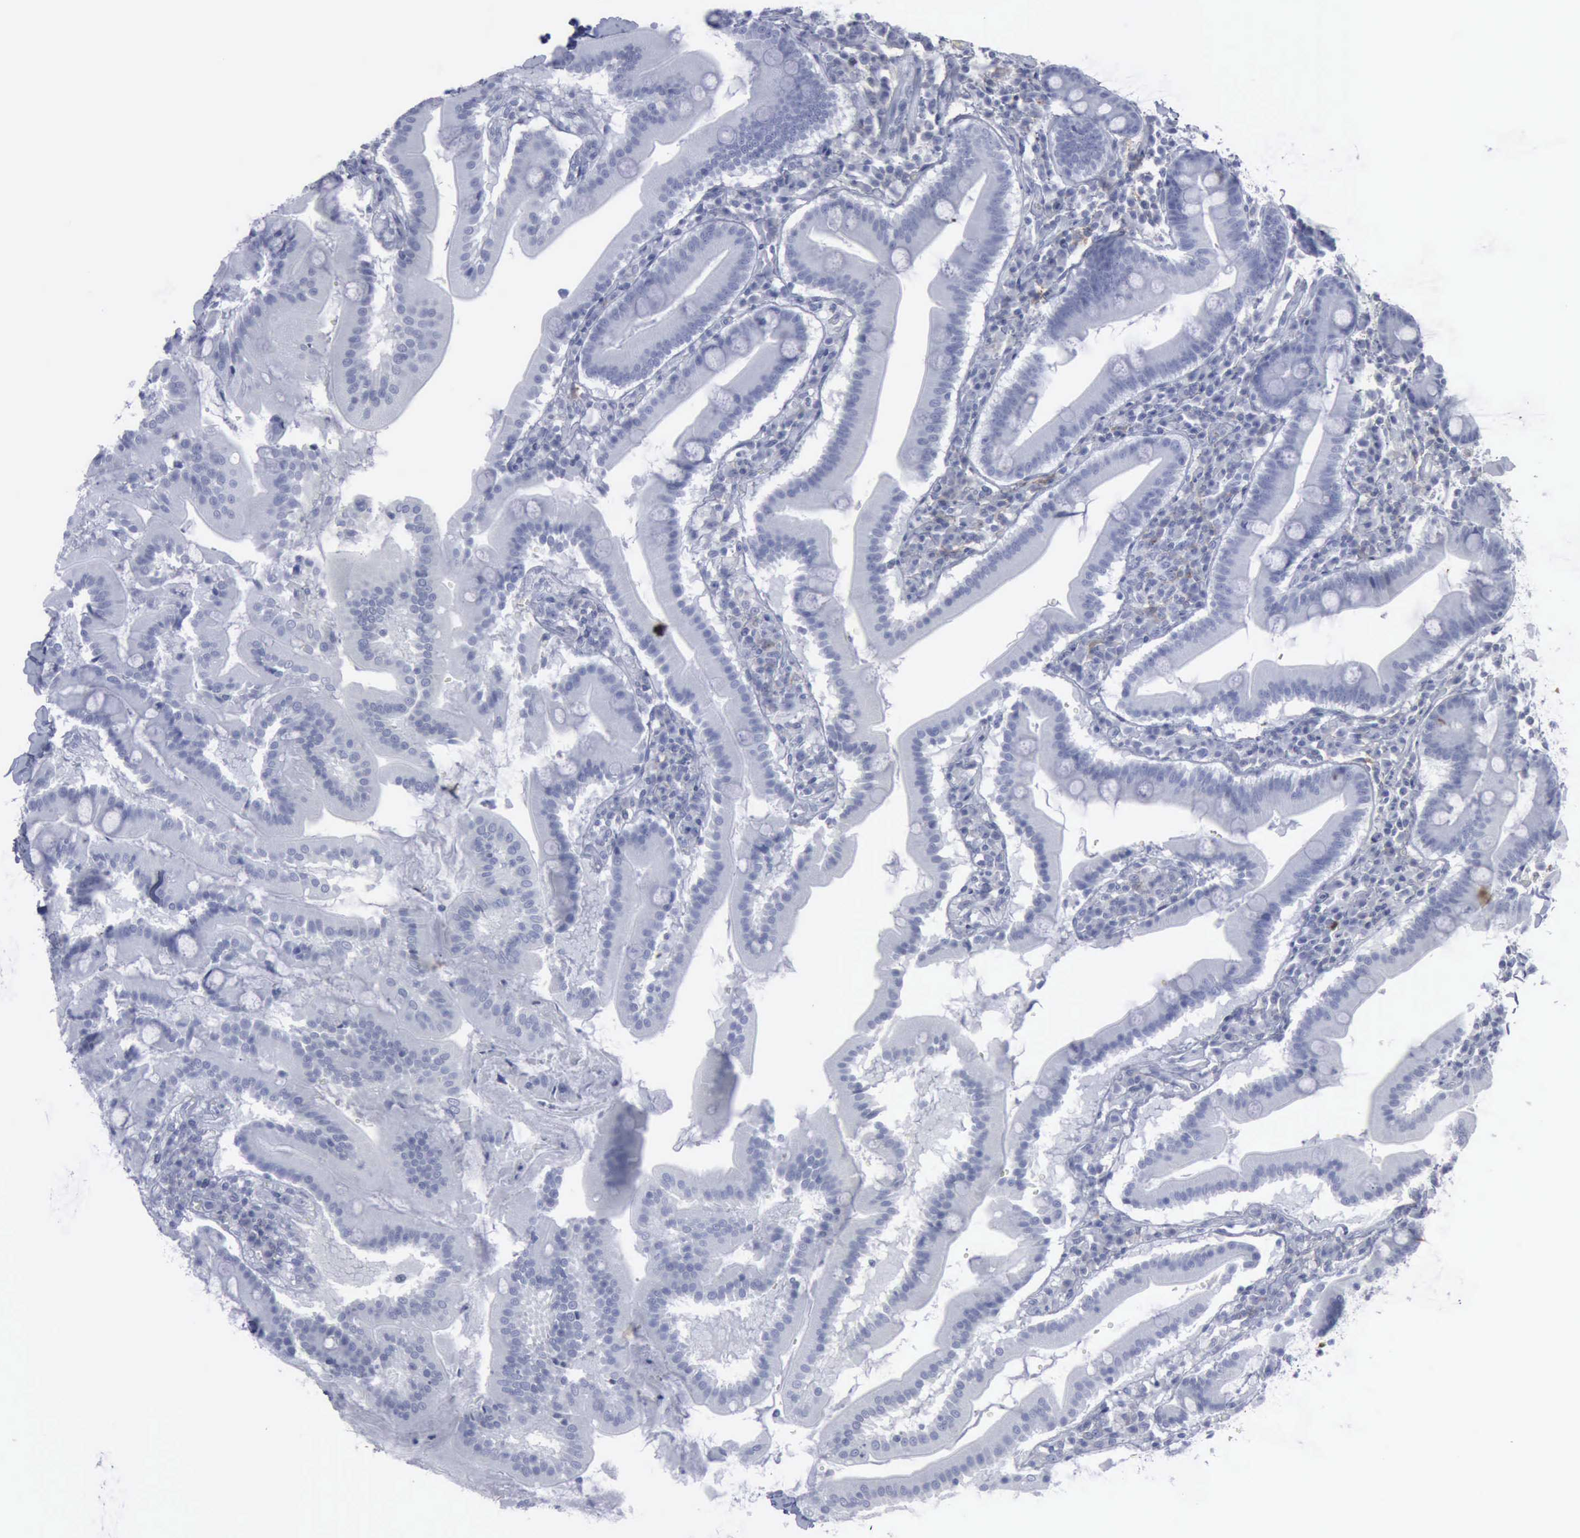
{"staining": {"intensity": "negative", "quantity": "none", "location": "none"}, "tissue": "duodenum", "cell_type": "Glandular cells", "image_type": "normal", "snomed": [{"axis": "morphology", "description": "Normal tissue, NOS"}, {"axis": "topography", "description": "Duodenum"}], "caption": "IHC of benign duodenum displays no positivity in glandular cells. (Brightfield microscopy of DAB IHC at high magnification).", "gene": "VCAM1", "patient": {"sex": "male", "age": 50}}